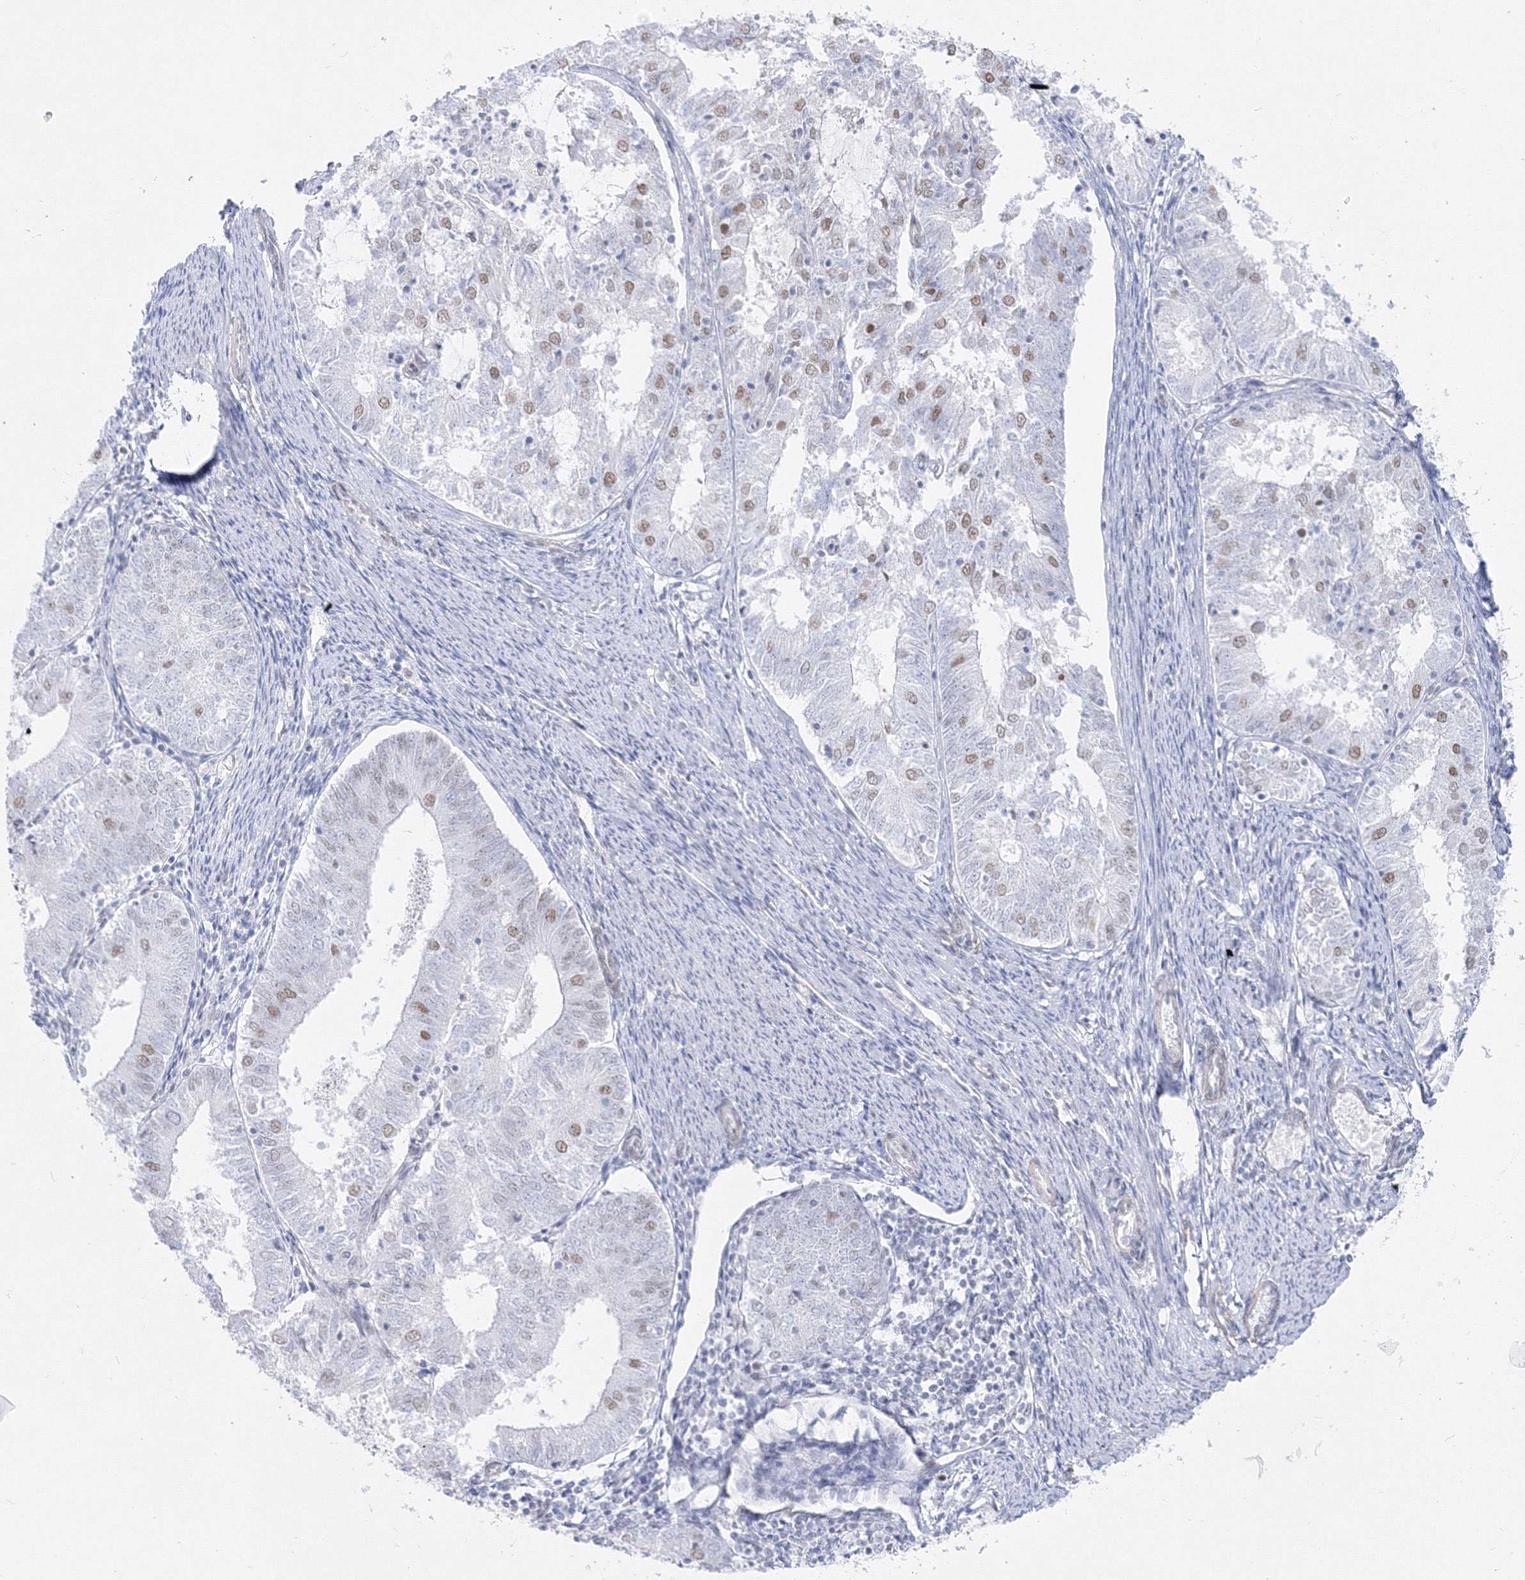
{"staining": {"intensity": "weak", "quantity": "25%-75%", "location": "nuclear"}, "tissue": "endometrial cancer", "cell_type": "Tumor cells", "image_type": "cancer", "snomed": [{"axis": "morphology", "description": "Adenocarcinoma, NOS"}, {"axis": "topography", "description": "Endometrium"}], "caption": "The photomicrograph displays immunohistochemical staining of endometrial adenocarcinoma. There is weak nuclear positivity is appreciated in about 25%-75% of tumor cells. (DAB (3,3'-diaminobenzidine) IHC, brown staining for protein, blue staining for nuclei).", "gene": "ZNF638", "patient": {"sex": "female", "age": 57}}